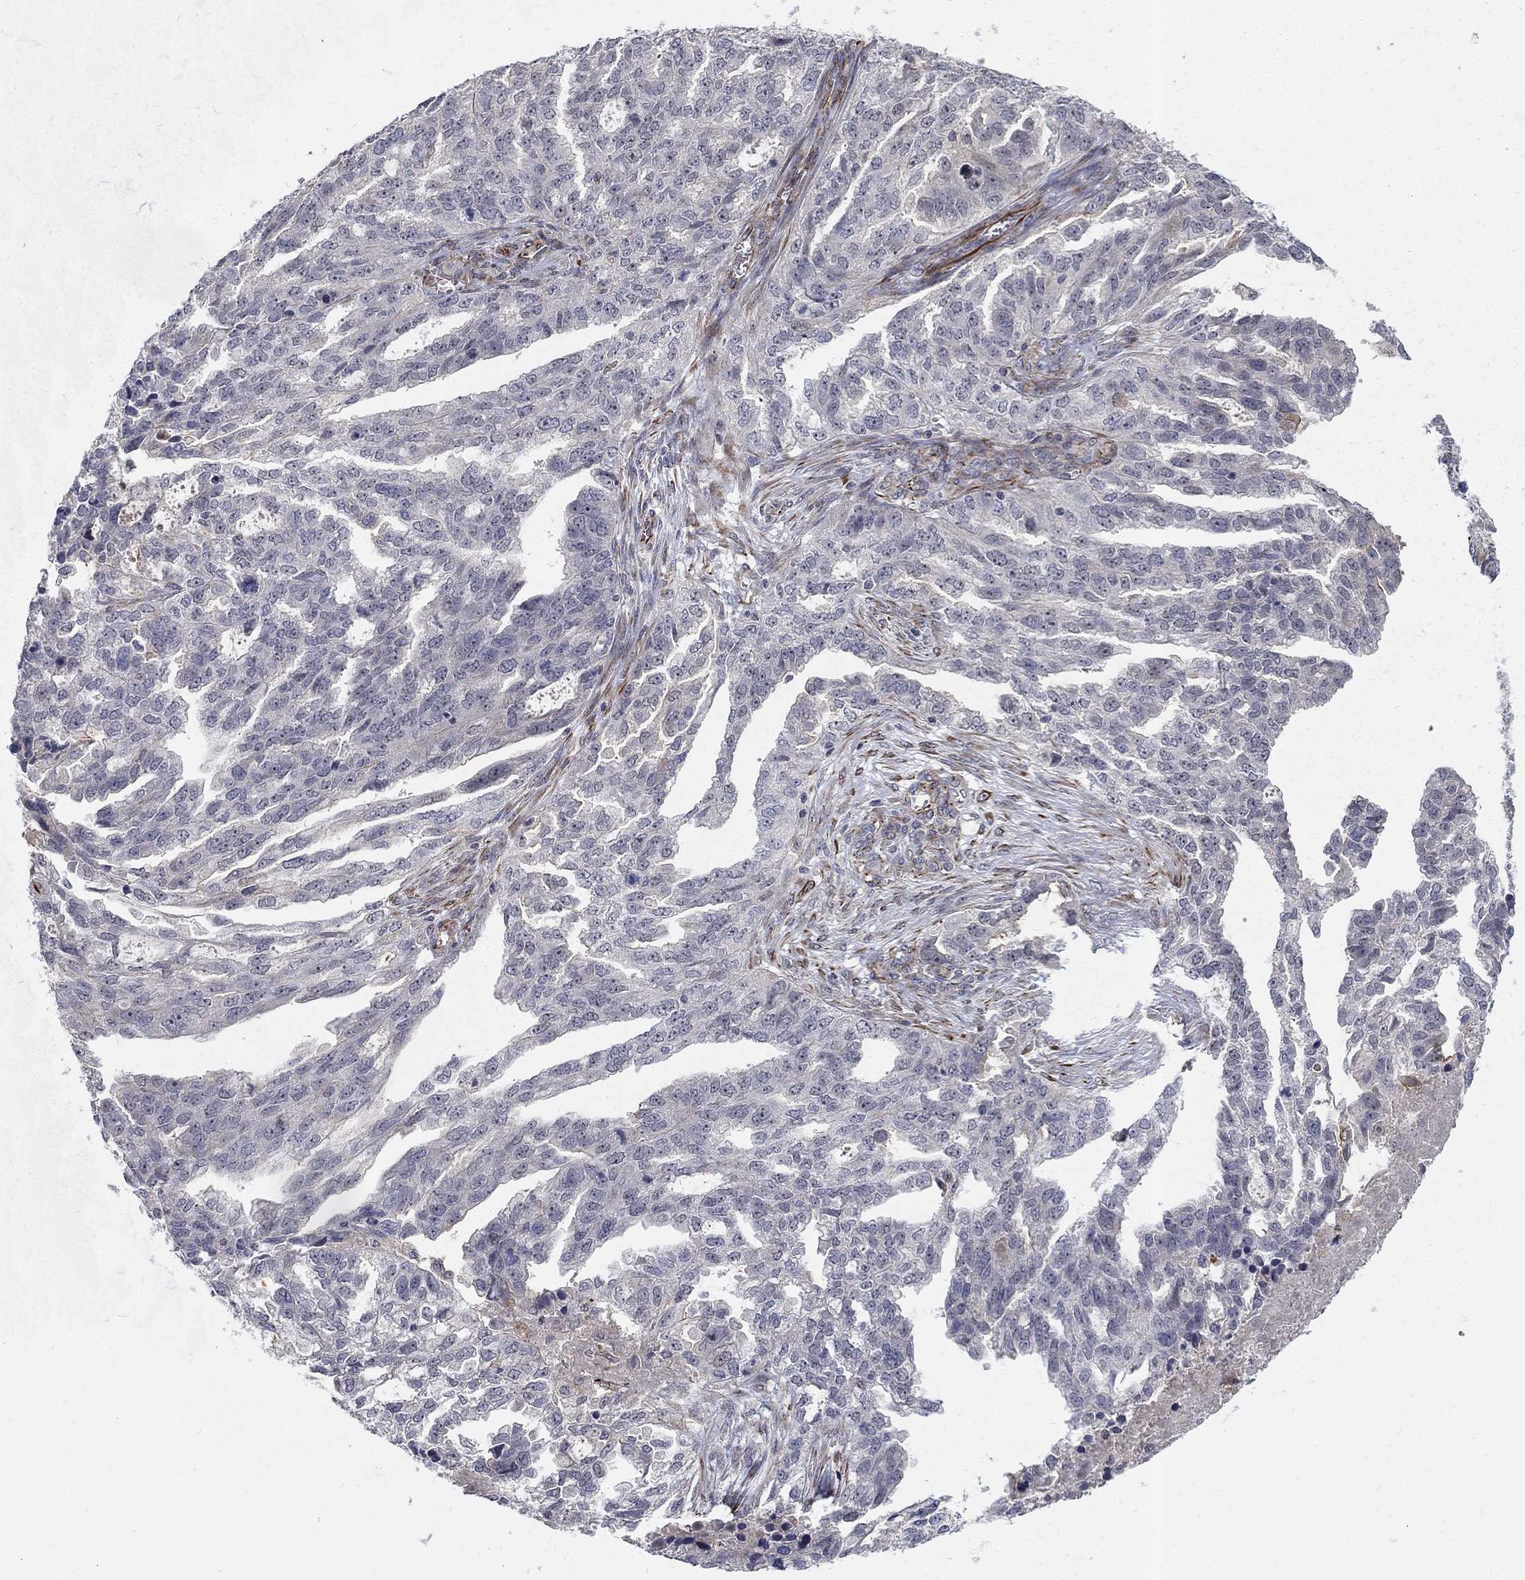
{"staining": {"intensity": "negative", "quantity": "none", "location": "none"}, "tissue": "ovarian cancer", "cell_type": "Tumor cells", "image_type": "cancer", "snomed": [{"axis": "morphology", "description": "Cystadenocarcinoma, serous, NOS"}, {"axis": "topography", "description": "Ovary"}], "caption": "Immunohistochemistry photomicrograph of ovarian serous cystadenocarcinoma stained for a protein (brown), which reveals no positivity in tumor cells.", "gene": "MSRA", "patient": {"sex": "female", "age": 51}}